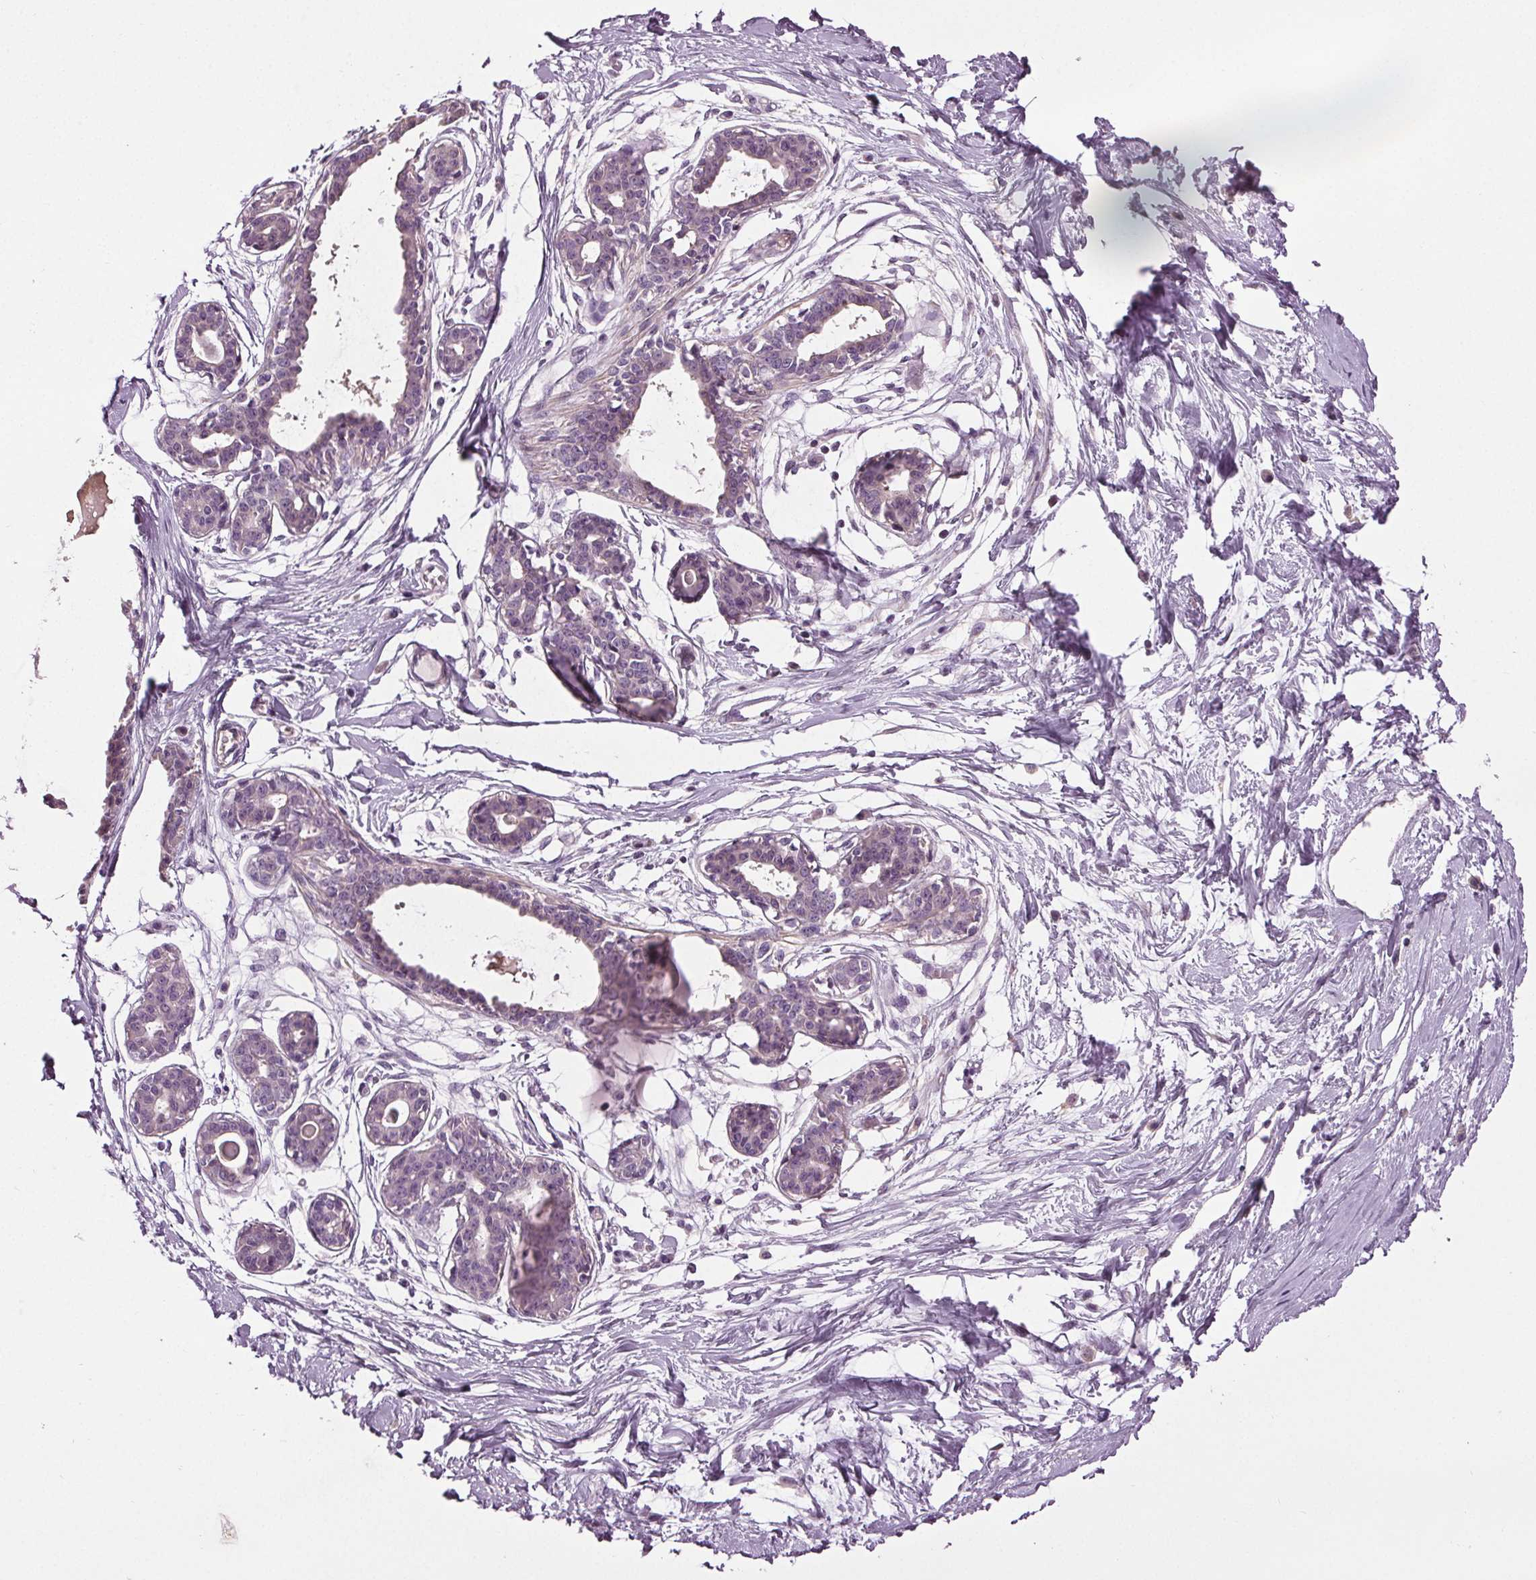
{"staining": {"intensity": "negative", "quantity": "none", "location": "none"}, "tissue": "breast", "cell_type": "Adipocytes", "image_type": "normal", "snomed": [{"axis": "morphology", "description": "Normal tissue, NOS"}, {"axis": "topography", "description": "Breast"}], "caption": "Adipocytes show no significant expression in unremarkable breast. (DAB (3,3'-diaminobenzidine) immunohistochemistry (IHC) with hematoxylin counter stain).", "gene": "RASA1", "patient": {"sex": "female", "age": 45}}